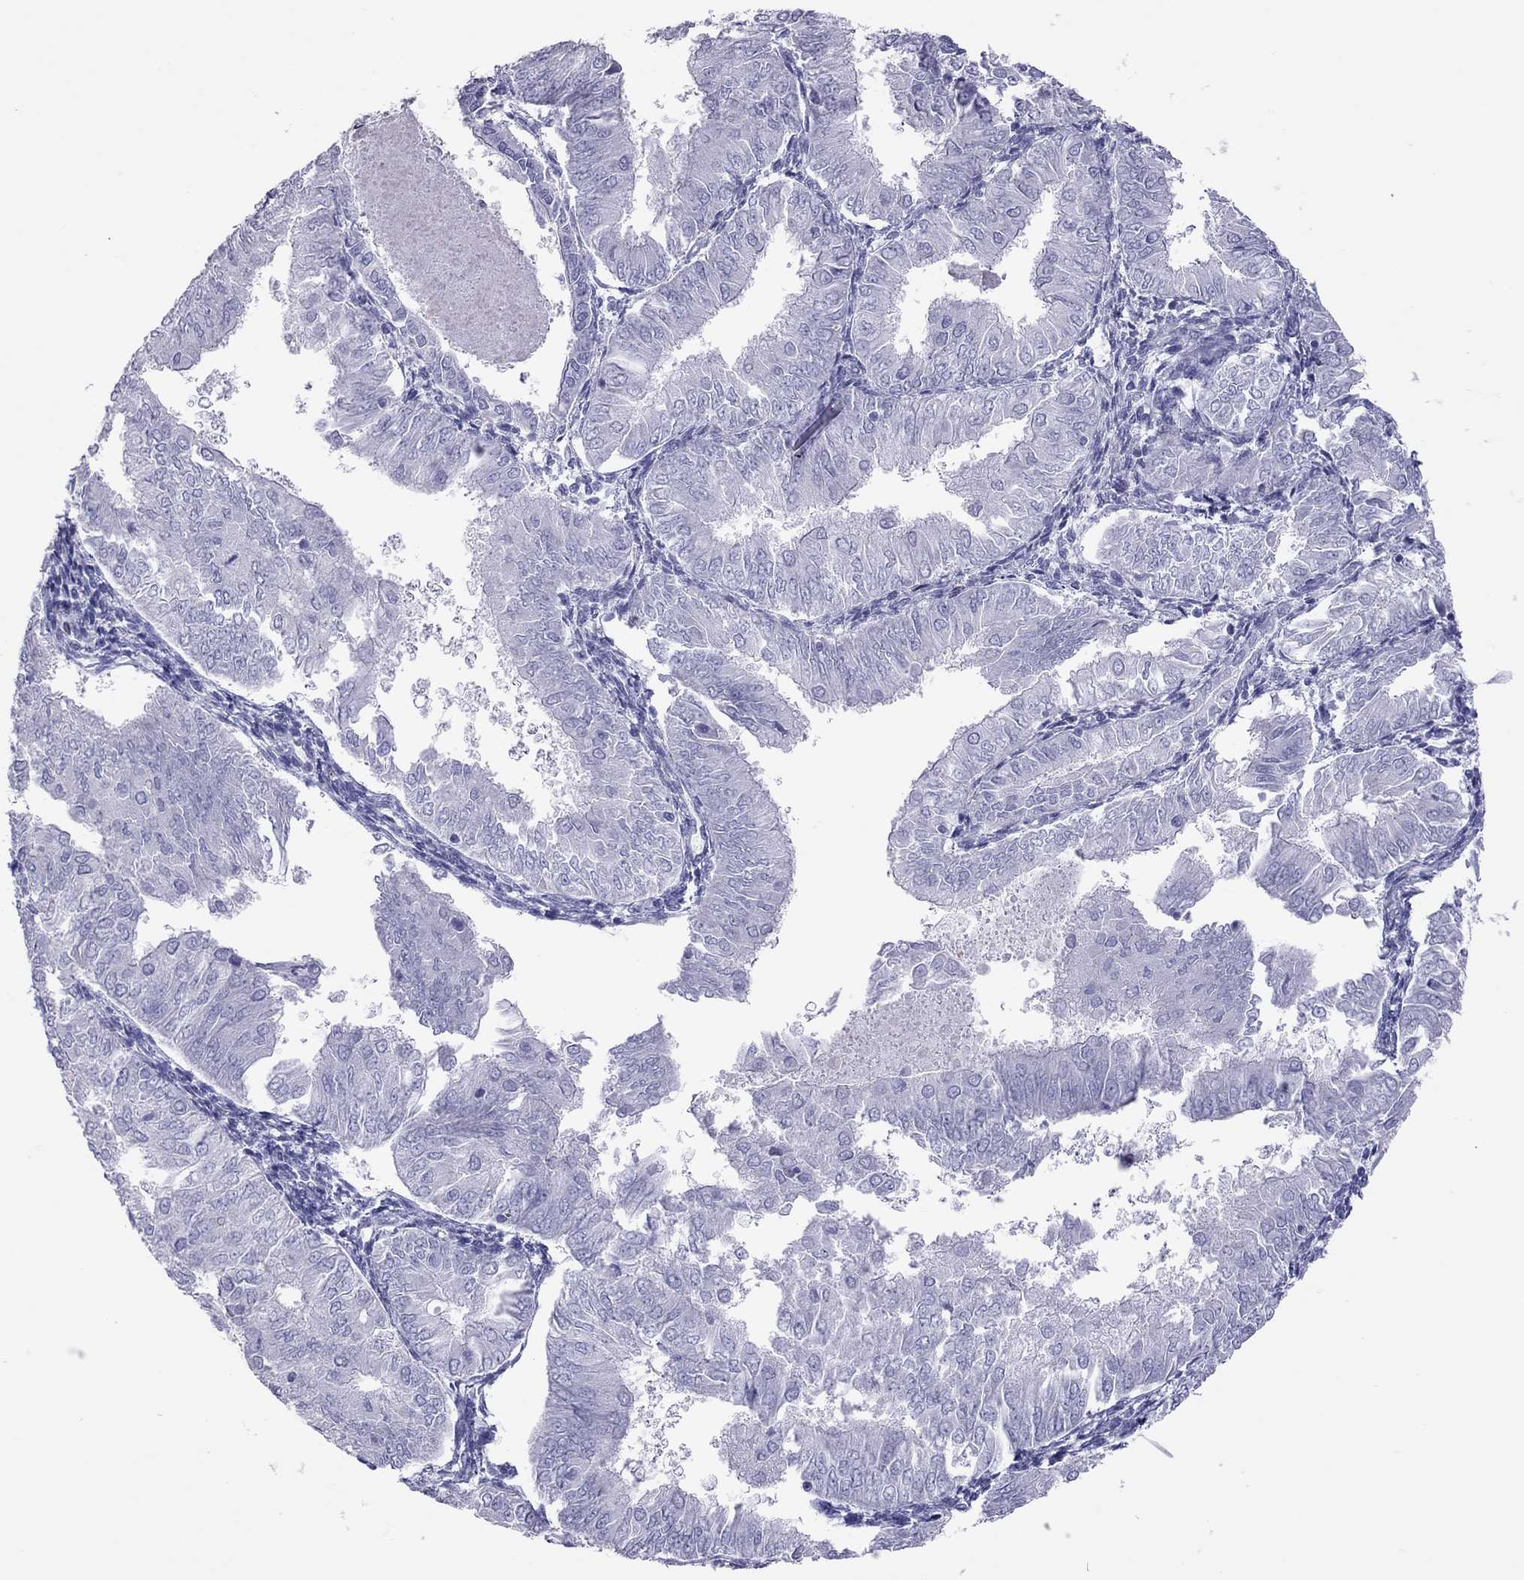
{"staining": {"intensity": "negative", "quantity": "none", "location": "none"}, "tissue": "endometrial cancer", "cell_type": "Tumor cells", "image_type": "cancer", "snomed": [{"axis": "morphology", "description": "Adenocarcinoma, NOS"}, {"axis": "topography", "description": "Endometrium"}], "caption": "IHC of human endometrial adenocarcinoma exhibits no positivity in tumor cells.", "gene": "STAG3", "patient": {"sex": "female", "age": 53}}